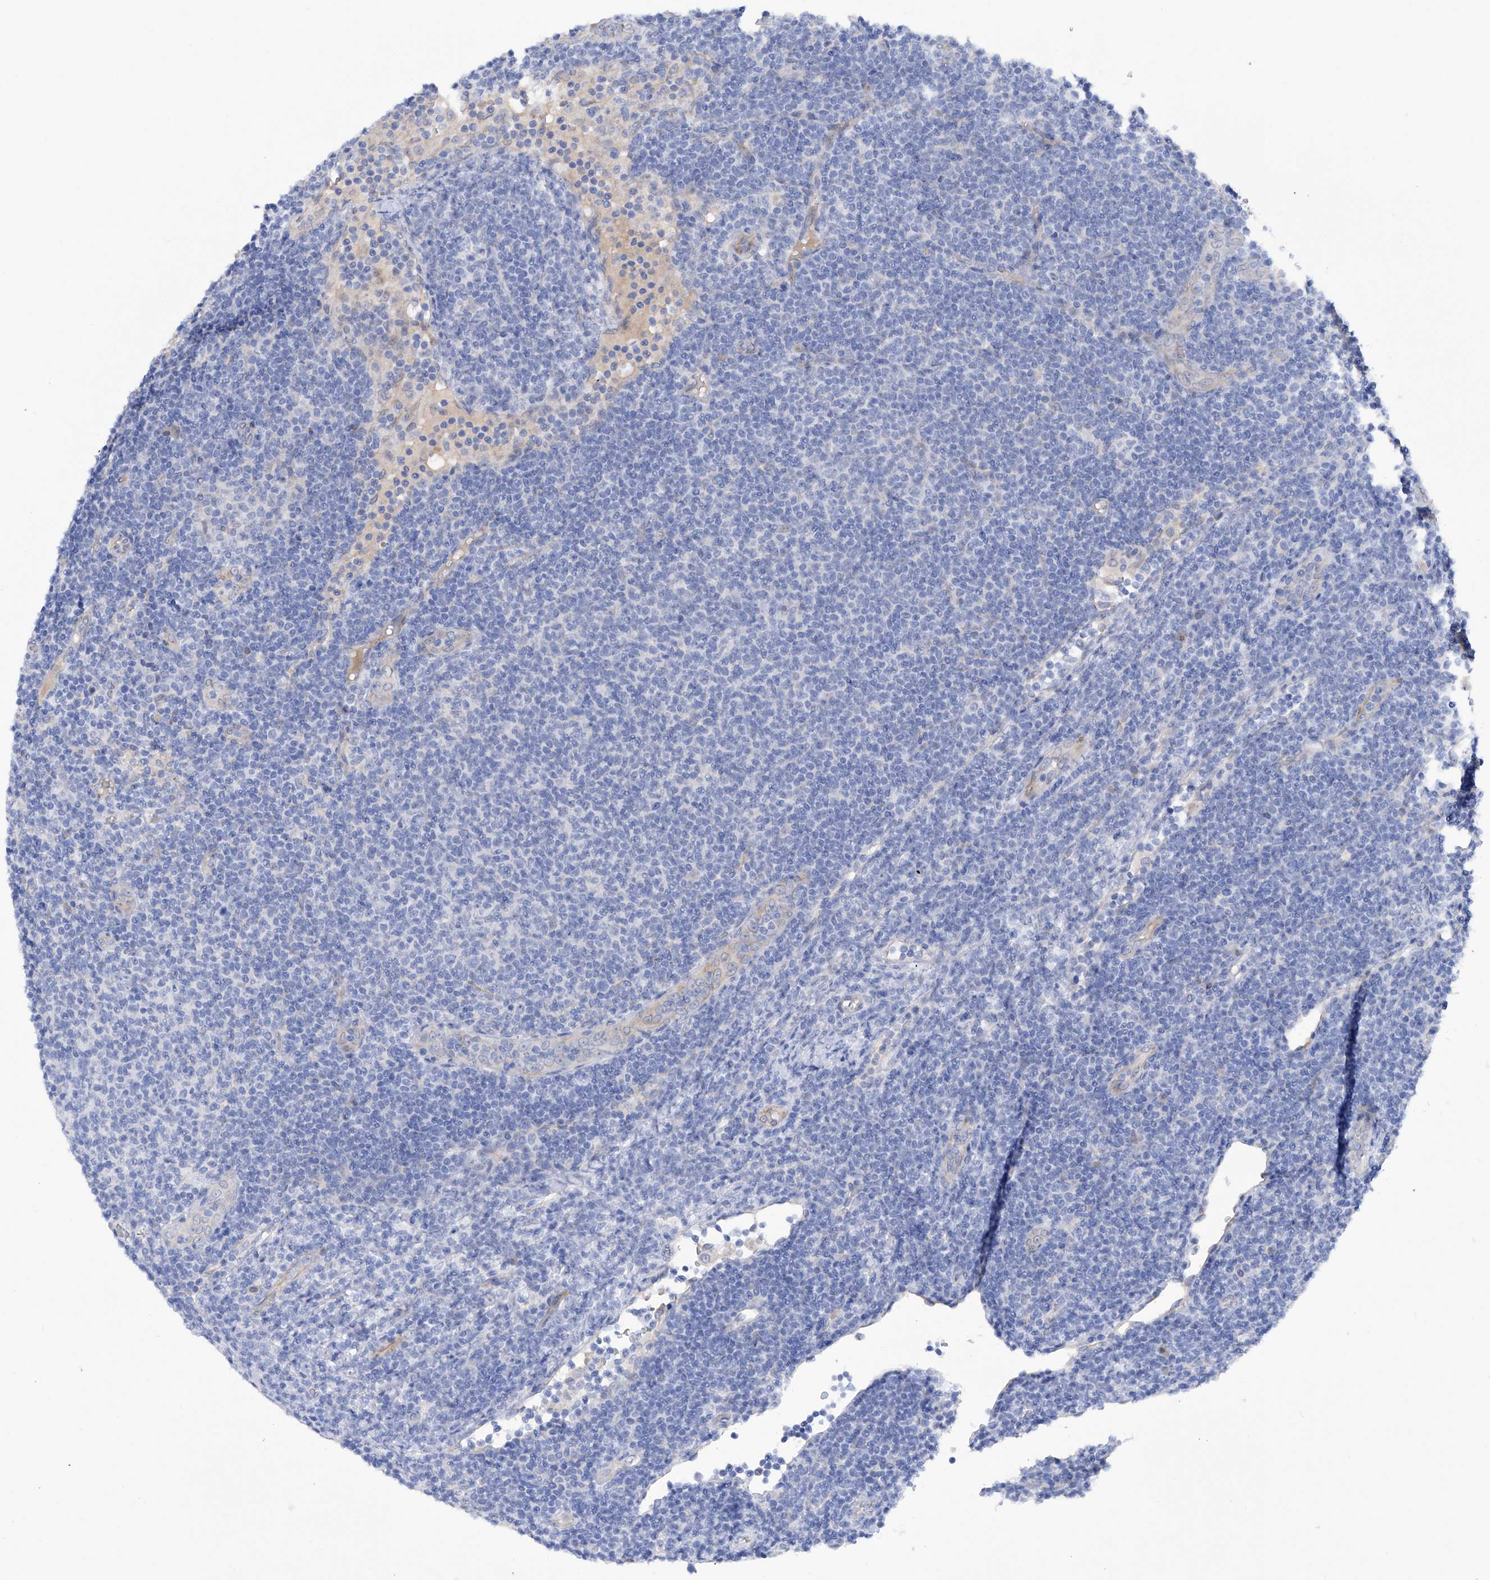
{"staining": {"intensity": "negative", "quantity": "none", "location": "none"}, "tissue": "lymphoma", "cell_type": "Tumor cells", "image_type": "cancer", "snomed": [{"axis": "morphology", "description": "Malignant lymphoma, non-Hodgkin's type, Low grade"}, {"axis": "topography", "description": "Lymph node"}], "caption": "Low-grade malignant lymphoma, non-Hodgkin's type was stained to show a protein in brown. There is no significant expression in tumor cells.", "gene": "PGM3", "patient": {"sex": "male", "age": 66}}